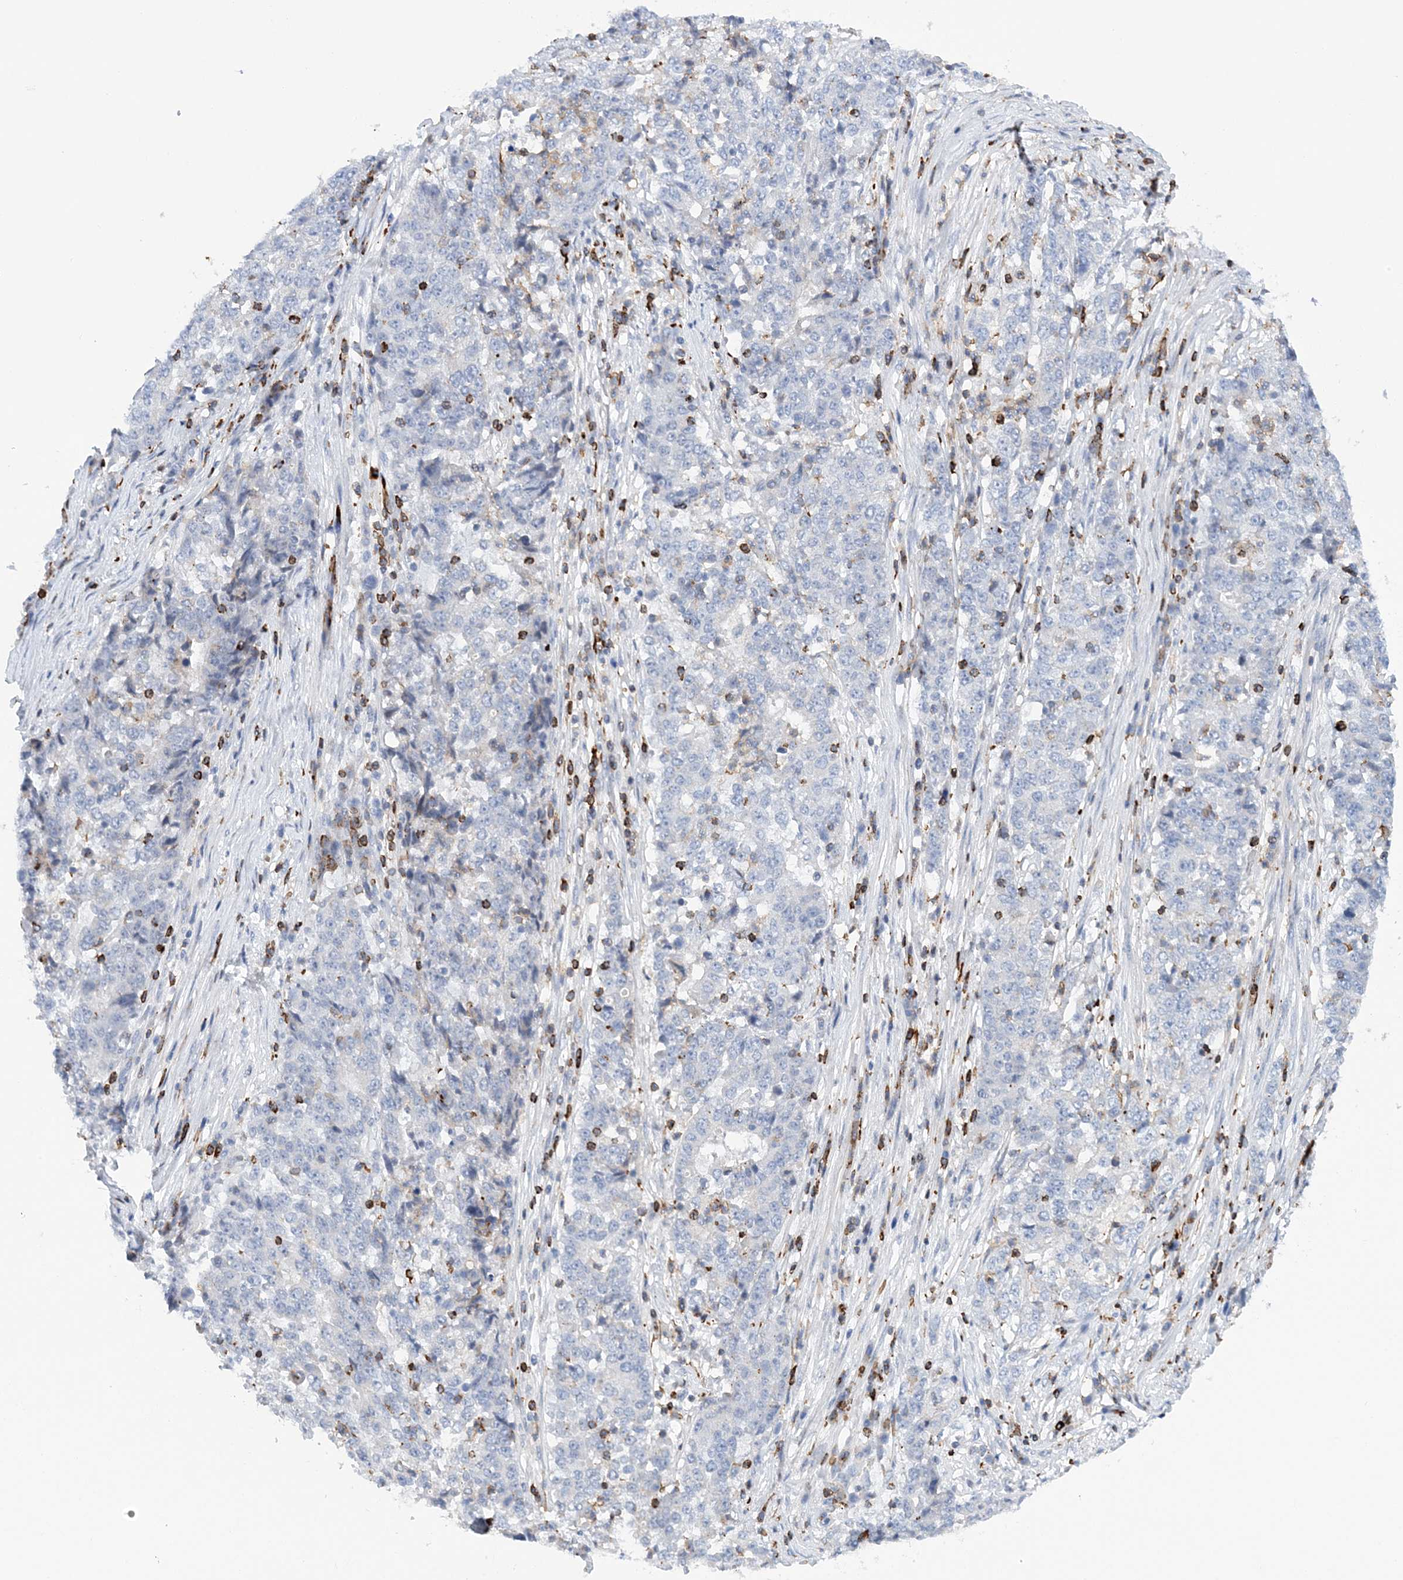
{"staining": {"intensity": "negative", "quantity": "none", "location": "none"}, "tissue": "stomach cancer", "cell_type": "Tumor cells", "image_type": "cancer", "snomed": [{"axis": "morphology", "description": "Adenocarcinoma, NOS"}, {"axis": "topography", "description": "Stomach"}], "caption": "Immunohistochemistry histopathology image of neoplastic tissue: stomach cancer (adenocarcinoma) stained with DAB (3,3'-diaminobenzidine) demonstrates no significant protein positivity in tumor cells.", "gene": "PRMT9", "patient": {"sex": "male", "age": 59}}